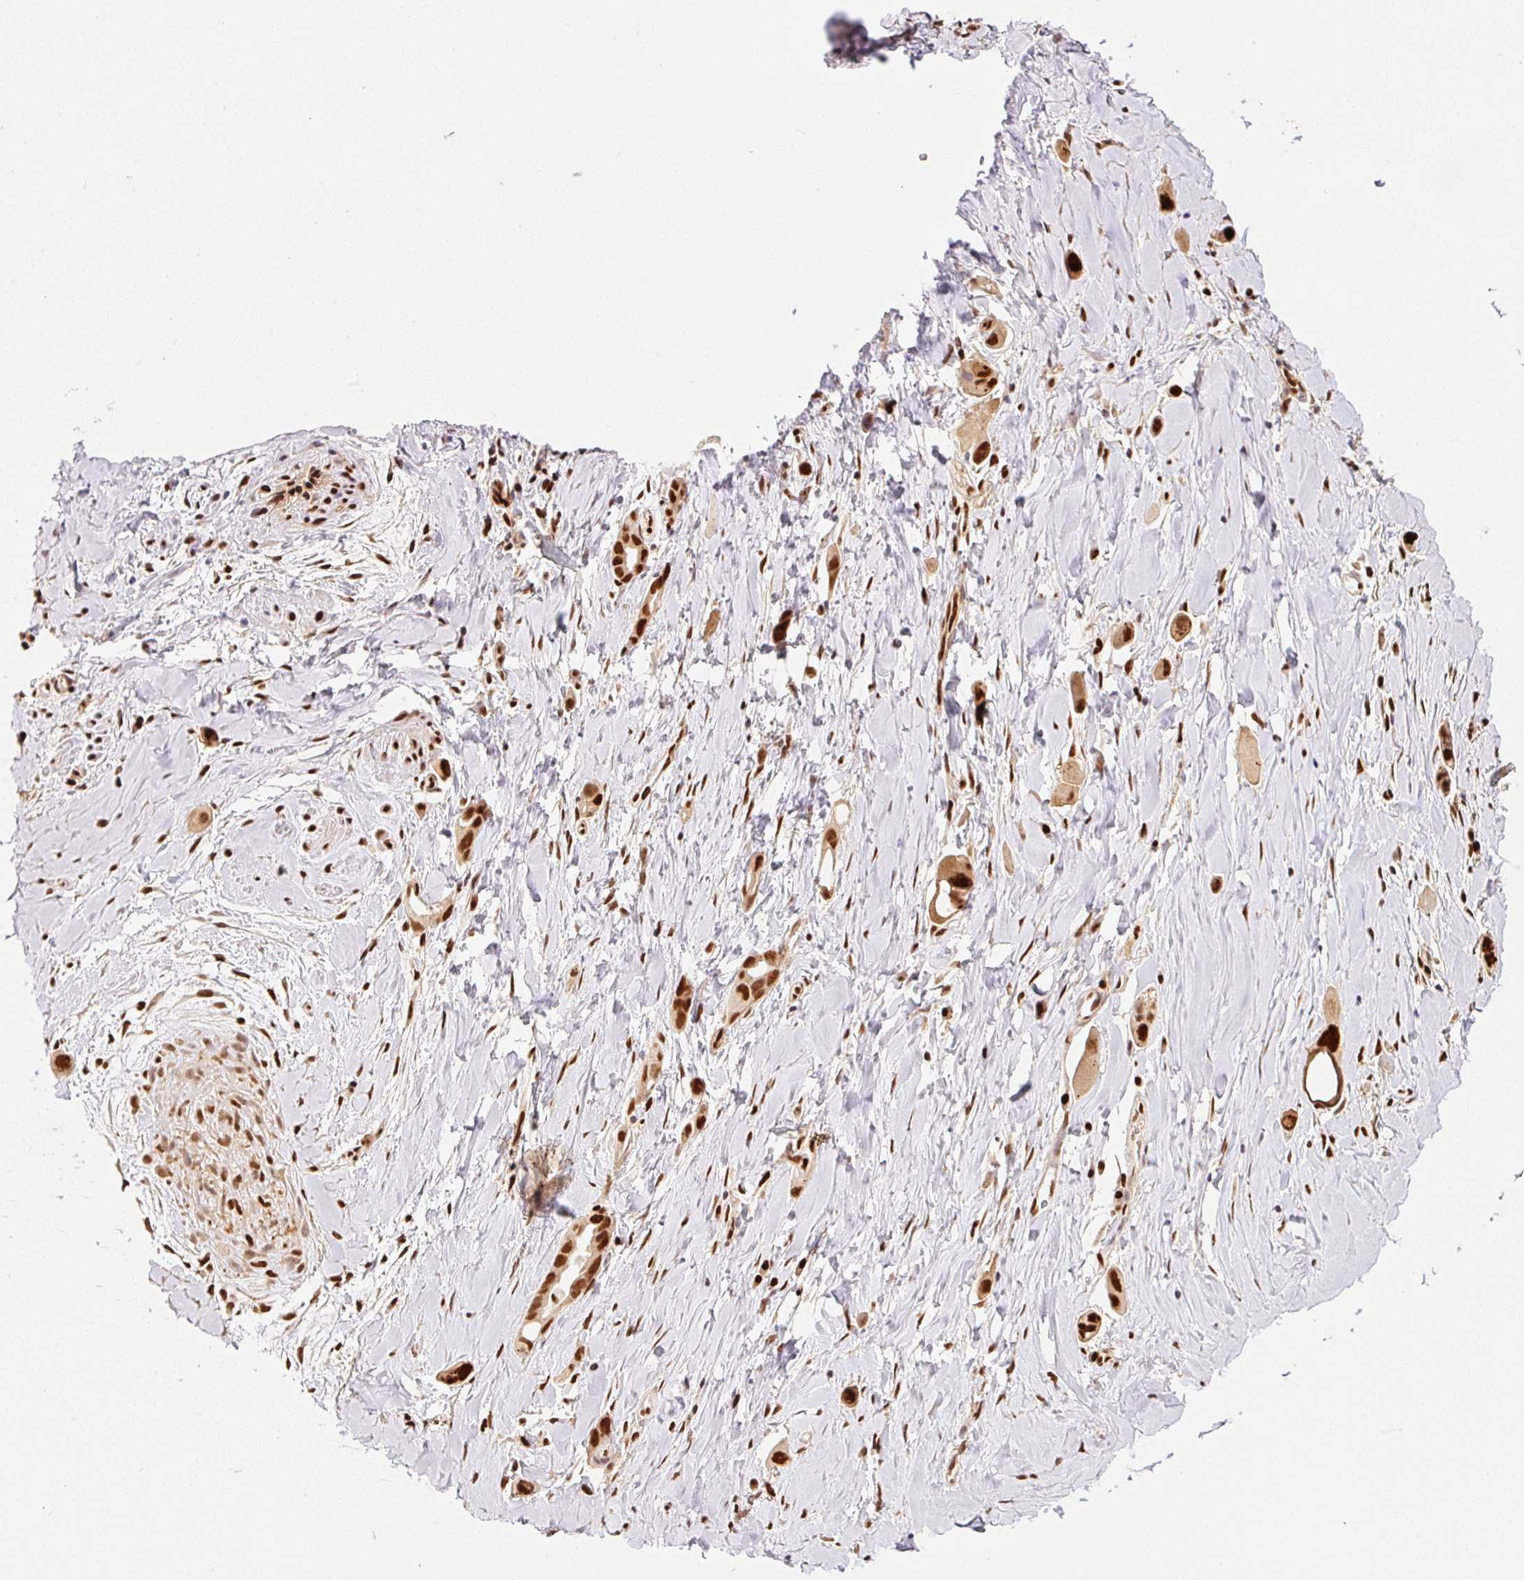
{"staining": {"intensity": "strong", "quantity": ">75%", "location": "nuclear"}, "tissue": "lung cancer", "cell_type": "Tumor cells", "image_type": "cancer", "snomed": [{"axis": "morphology", "description": "Adenocarcinoma, NOS"}, {"axis": "topography", "description": "Lung"}], "caption": "DAB immunohistochemical staining of human lung cancer displays strong nuclear protein staining in approximately >75% of tumor cells.", "gene": "GPR139", "patient": {"sex": "male", "age": 76}}